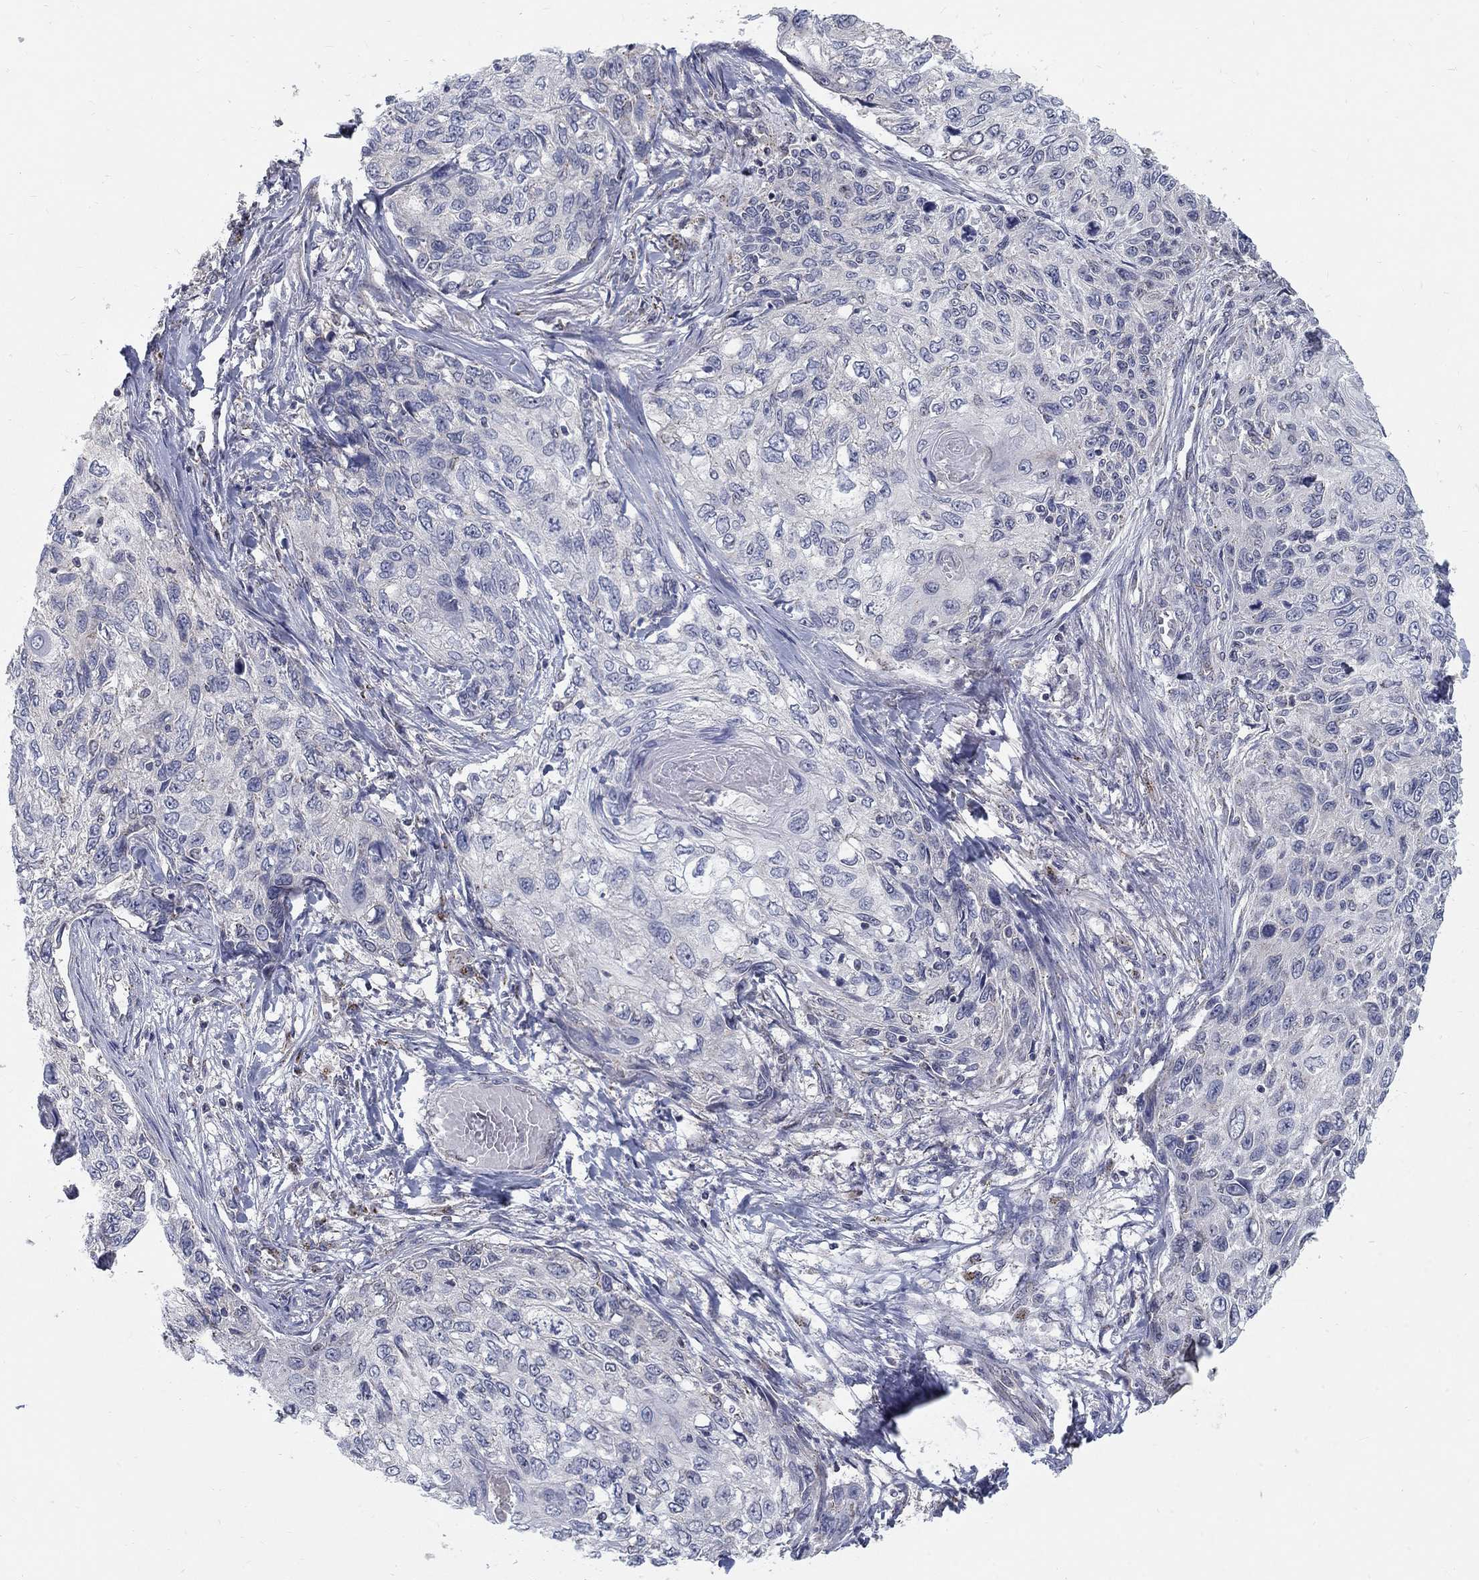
{"staining": {"intensity": "negative", "quantity": "none", "location": "none"}, "tissue": "skin cancer", "cell_type": "Tumor cells", "image_type": "cancer", "snomed": [{"axis": "morphology", "description": "Squamous cell carcinoma, NOS"}, {"axis": "topography", "description": "Skin"}], "caption": "DAB immunohistochemical staining of squamous cell carcinoma (skin) shows no significant positivity in tumor cells. (DAB (3,3'-diaminobenzidine) immunohistochemistry visualized using brightfield microscopy, high magnification).", "gene": "PANK3", "patient": {"sex": "male", "age": 92}}